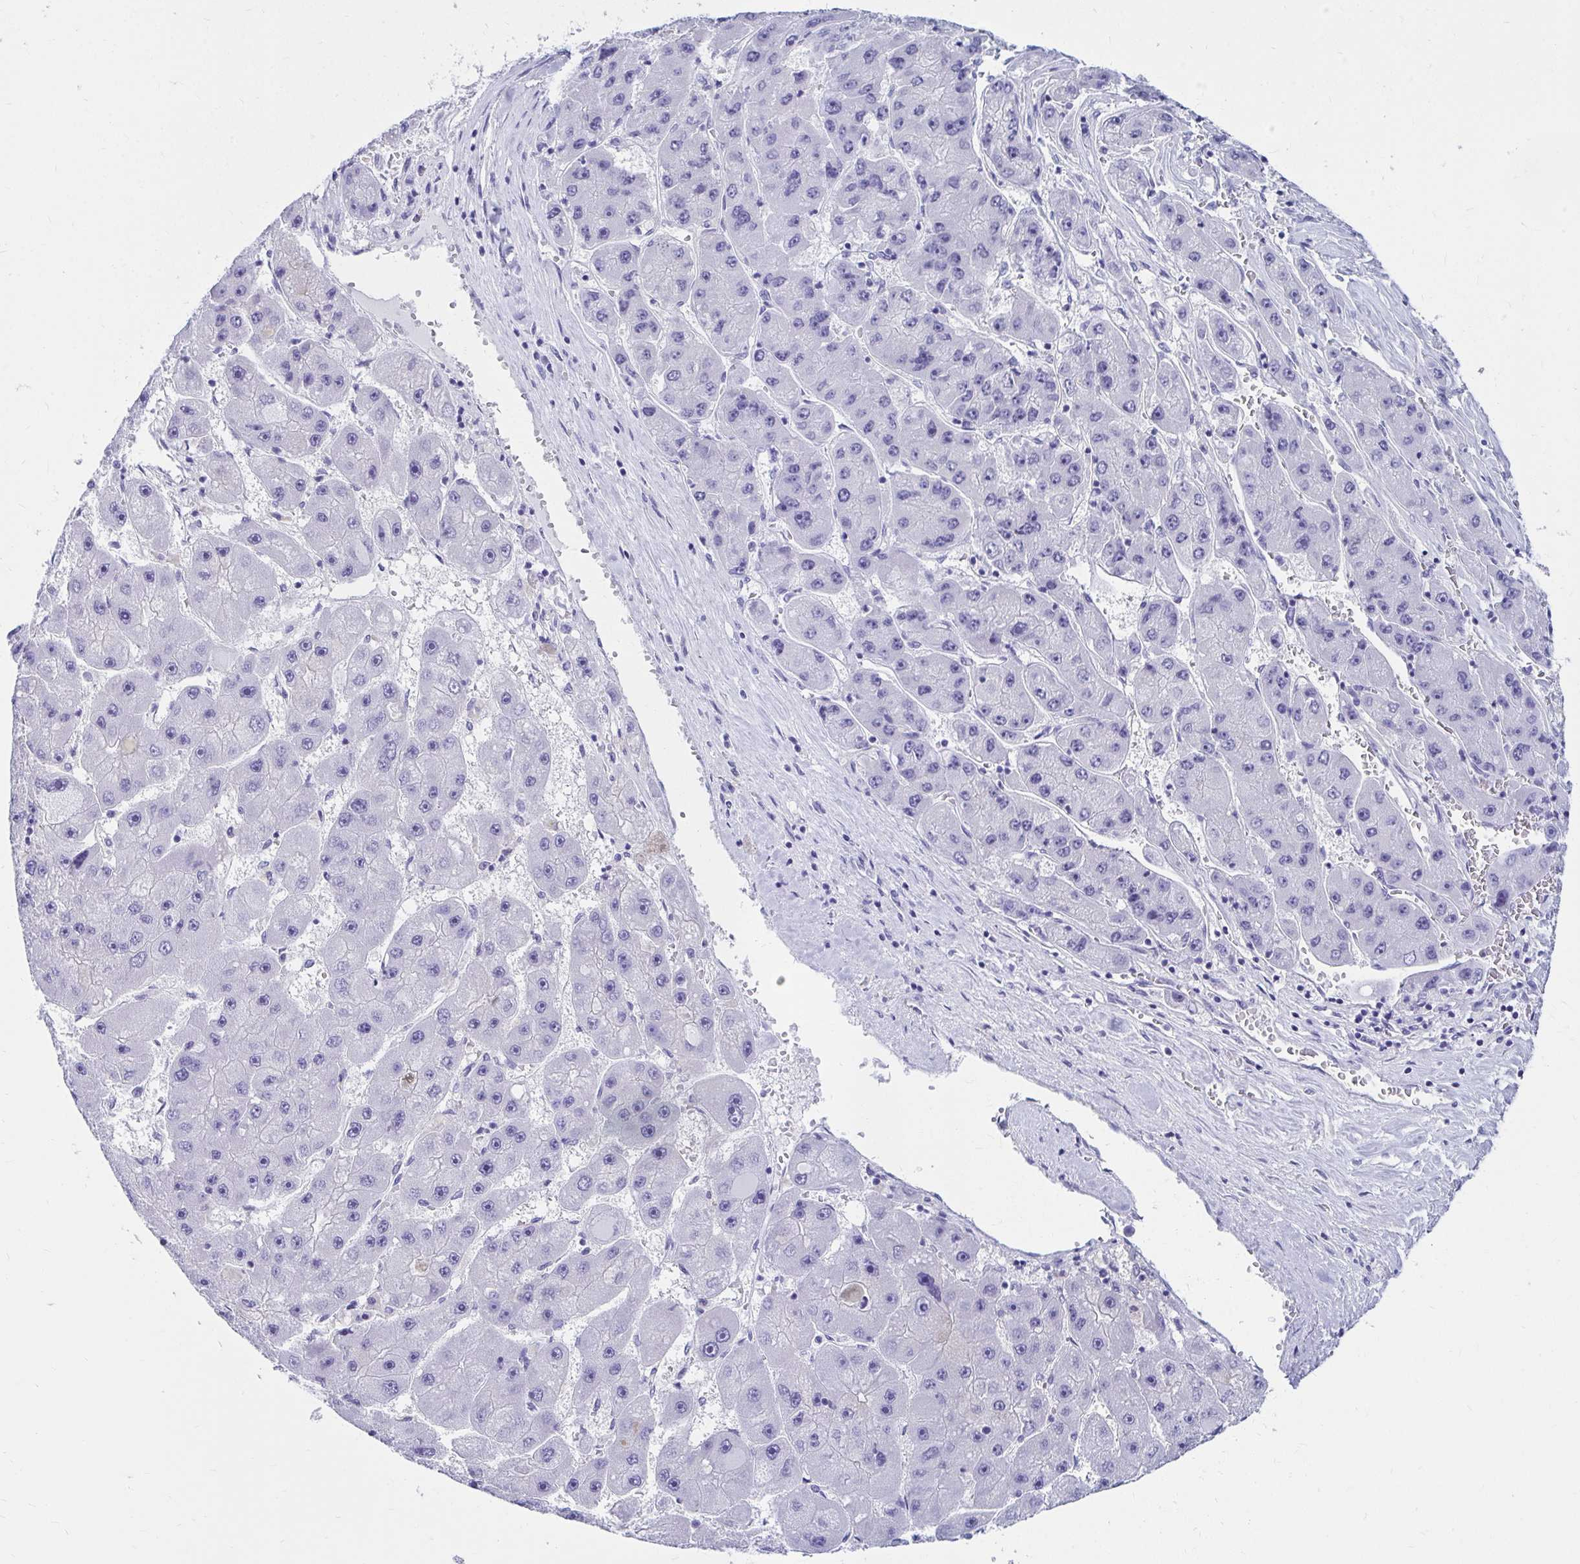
{"staining": {"intensity": "negative", "quantity": "none", "location": "none"}, "tissue": "liver cancer", "cell_type": "Tumor cells", "image_type": "cancer", "snomed": [{"axis": "morphology", "description": "Carcinoma, Hepatocellular, NOS"}, {"axis": "topography", "description": "Liver"}], "caption": "Tumor cells are negative for brown protein staining in liver cancer (hepatocellular carcinoma). (IHC, brightfield microscopy, high magnification).", "gene": "C19orf81", "patient": {"sex": "female", "age": 61}}